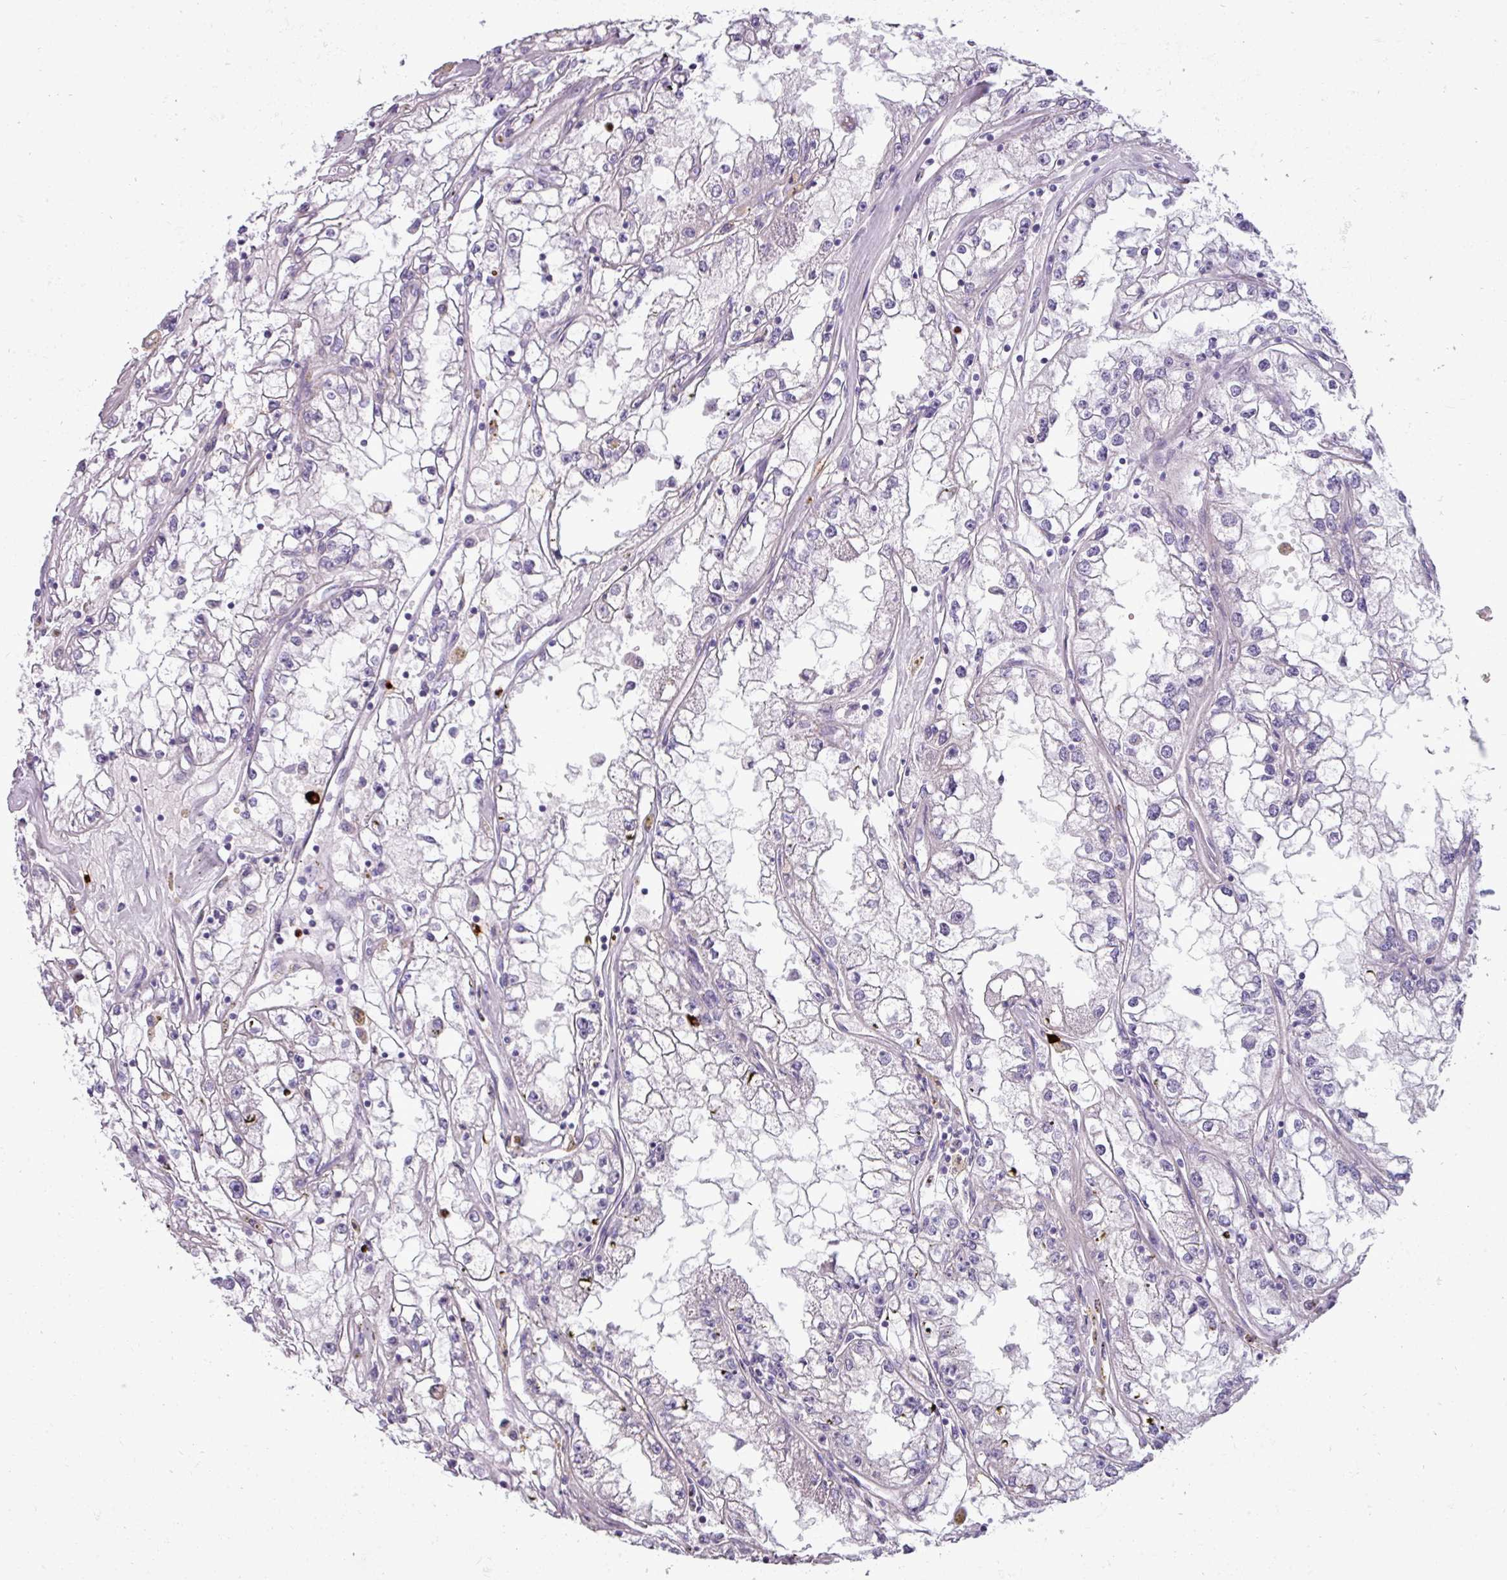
{"staining": {"intensity": "negative", "quantity": "none", "location": "none"}, "tissue": "renal cancer", "cell_type": "Tumor cells", "image_type": "cancer", "snomed": [{"axis": "morphology", "description": "Adenocarcinoma, NOS"}, {"axis": "topography", "description": "Kidney"}], "caption": "This is an immunohistochemistry (IHC) image of renal adenocarcinoma. There is no expression in tumor cells.", "gene": "TRIM39", "patient": {"sex": "male", "age": 56}}